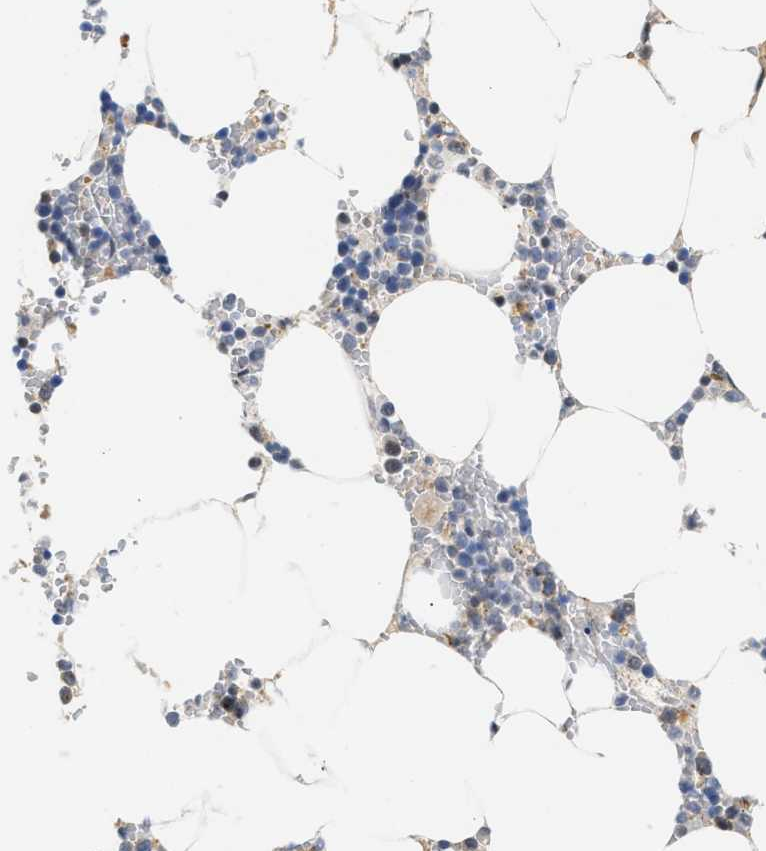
{"staining": {"intensity": "weak", "quantity": "<25%", "location": "cytoplasmic/membranous"}, "tissue": "bone marrow", "cell_type": "Hematopoietic cells", "image_type": "normal", "snomed": [{"axis": "morphology", "description": "Normal tissue, NOS"}, {"axis": "topography", "description": "Bone marrow"}], "caption": "Bone marrow was stained to show a protein in brown. There is no significant positivity in hematopoietic cells. (Brightfield microscopy of DAB (3,3'-diaminobenzidine) immunohistochemistry (IHC) at high magnification).", "gene": "PPM1L", "patient": {"sex": "male", "age": 70}}